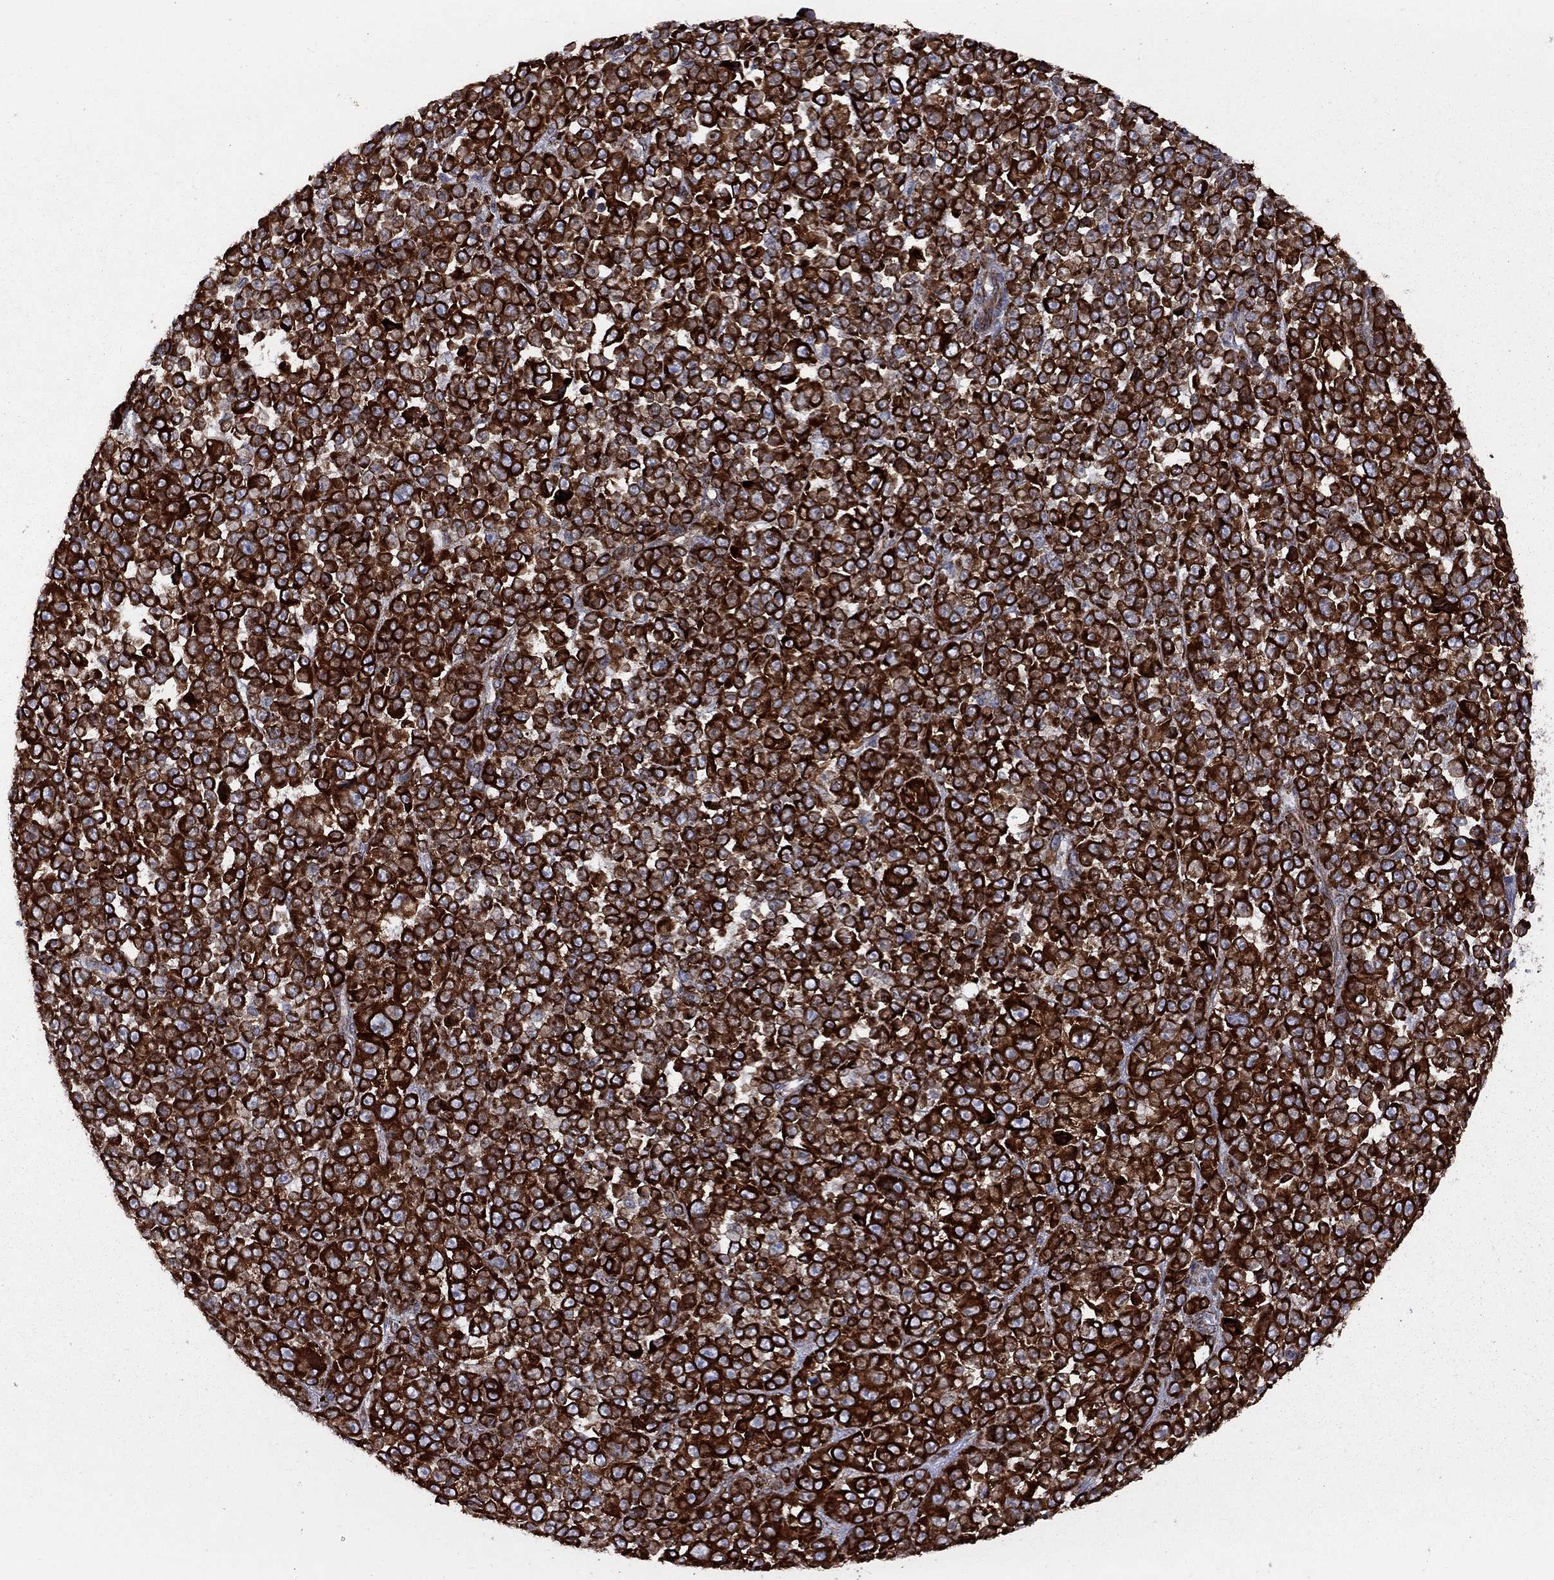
{"staining": {"intensity": "strong", "quantity": ">75%", "location": "cytoplasmic/membranous"}, "tissue": "melanoma", "cell_type": "Tumor cells", "image_type": "cancer", "snomed": [{"axis": "morphology", "description": "Malignant melanoma, NOS"}, {"axis": "topography", "description": "Skin"}], "caption": "Melanoma tissue demonstrates strong cytoplasmic/membranous positivity in about >75% of tumor cells, visualized by immunohistochemistry.", "gene": "CLPTM1", "patient": {"sex": "female", "age": 95}}